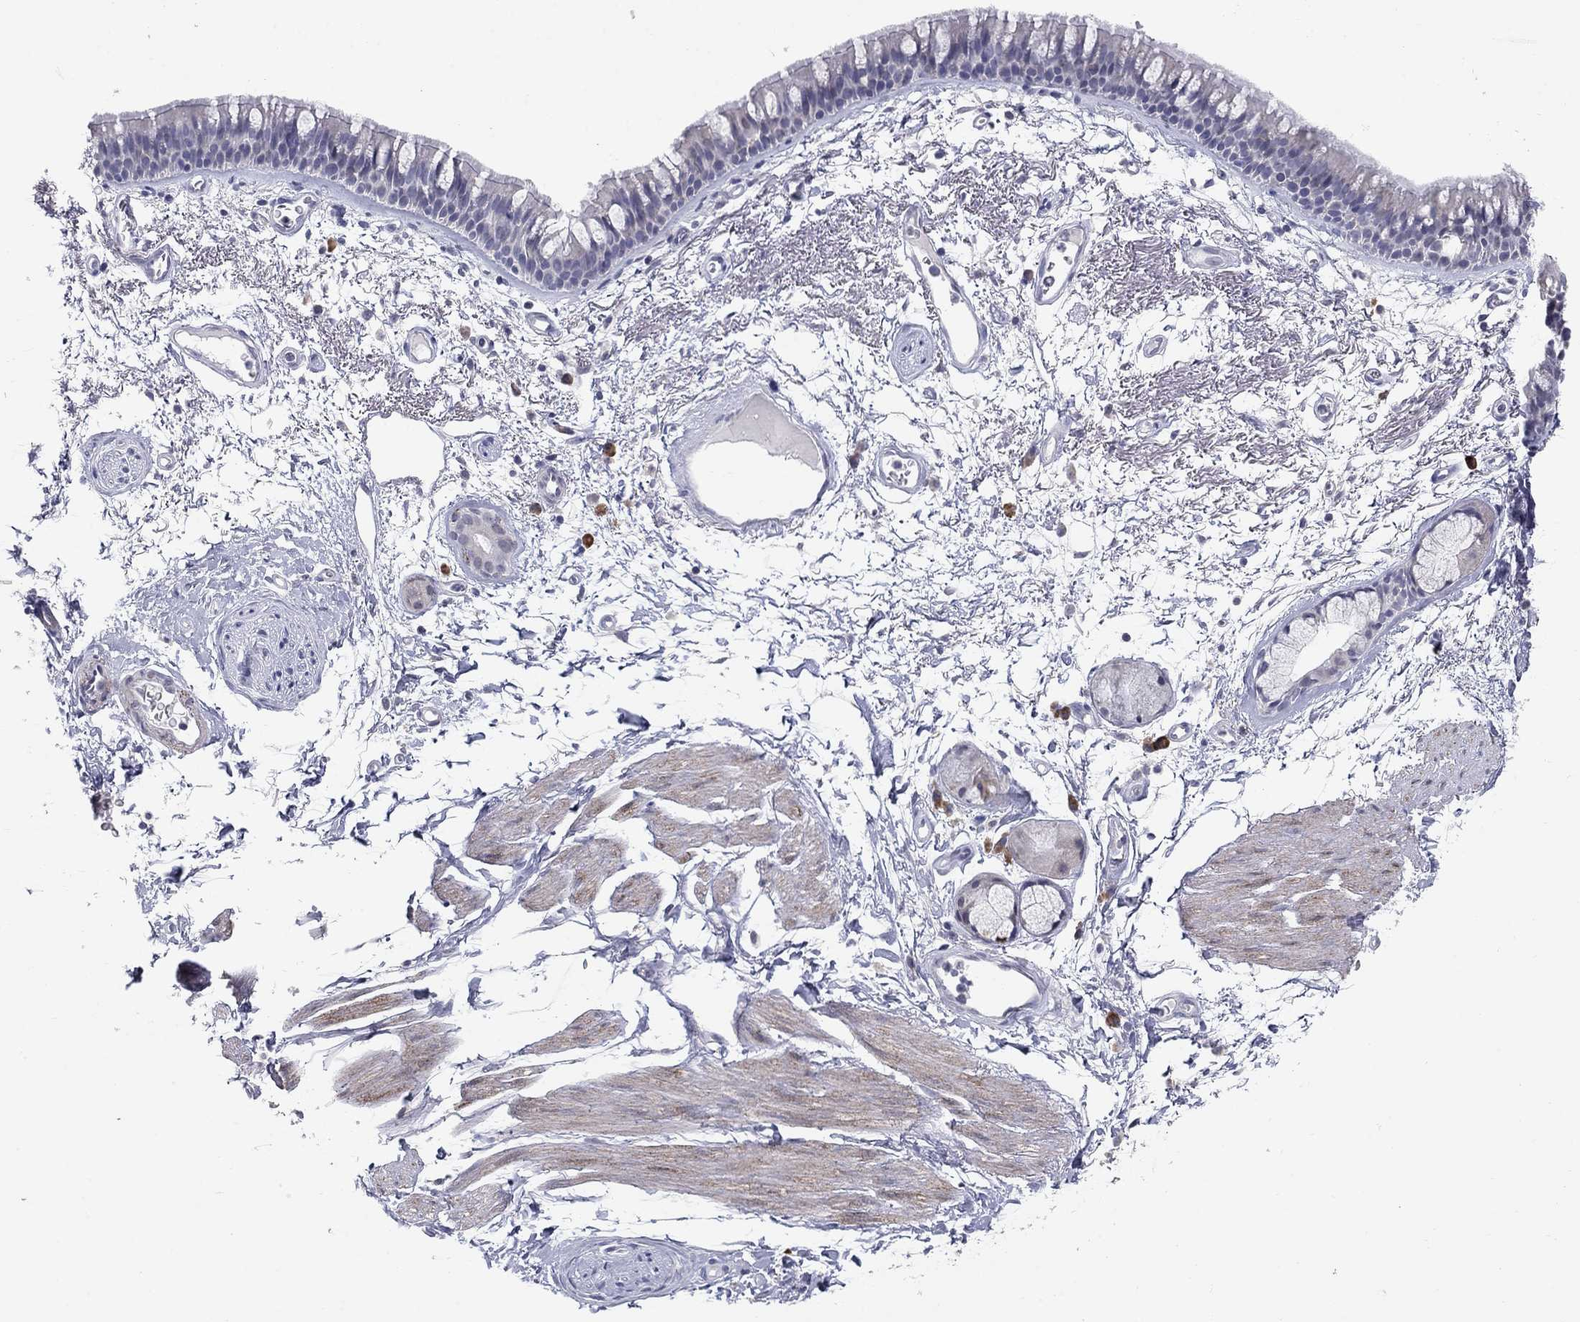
{"staining": {"intensity": "negative", "quantity": "none", "location": "none"}, "tissue": "bronchus", "cell_type": "Respiratory epithelial cells", "image_type": "normal", "snomed": [{"axis": "morphology", "description": "Normal tissue, NOS"}, {"axis": "topography", "description": "Cartilage tissue"}, {"axis": "topography", "description": "Bronchus"}], "caption": "Image shows no significant protein positivity in respiratory epithelial cells of normal bronchus. (DAB immunohistochemistry (IHC) with hematoxylin counter stain).", "gene": "NTRK2", "patient": {"sex": "male", "age": 66}}